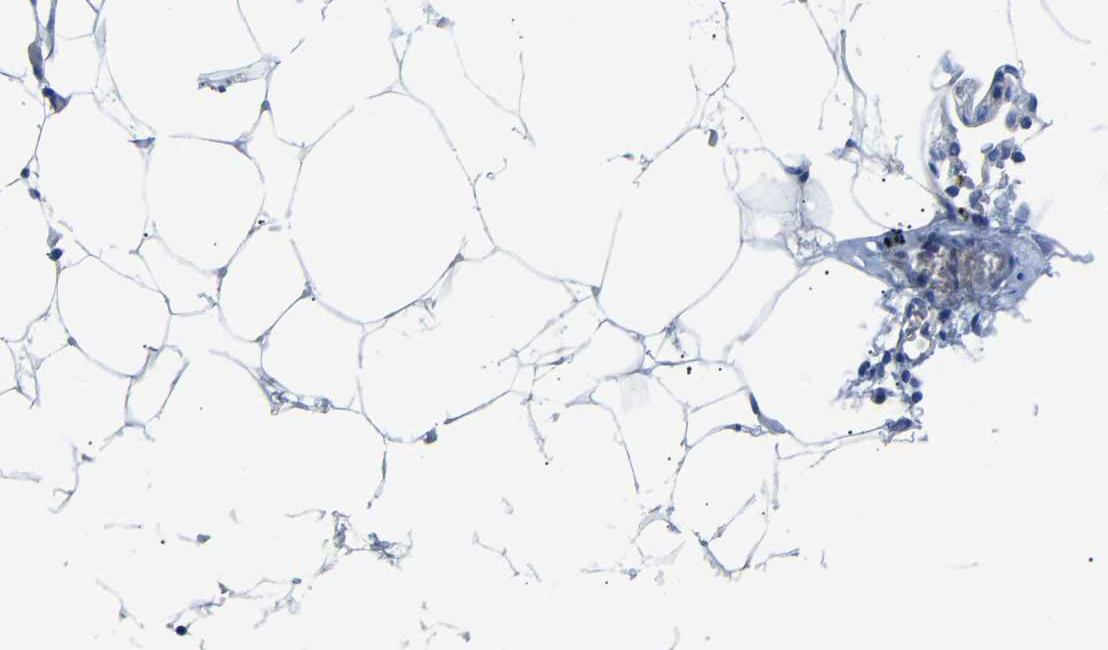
{"staining": {"intensity": "negative", "quantity": "none", "location": "none"}, "tissue": "adipose tissue", "cell_type": "Adipocytes", "image_type": "normal", "snomed": [{"axis": "morphology", "description": "Normal tissue, NOS"}, {"axis": "topography", "description": "Breast"}, {"axis": "topography", "description": "Soft tissue"}], "caption": "Adipocytes show no significant staining in unremarkable adipose tissue. Nuclei are stained in blue.", "gene": "DNAAF5", "patient": {"sex": "female", "age": 75}}